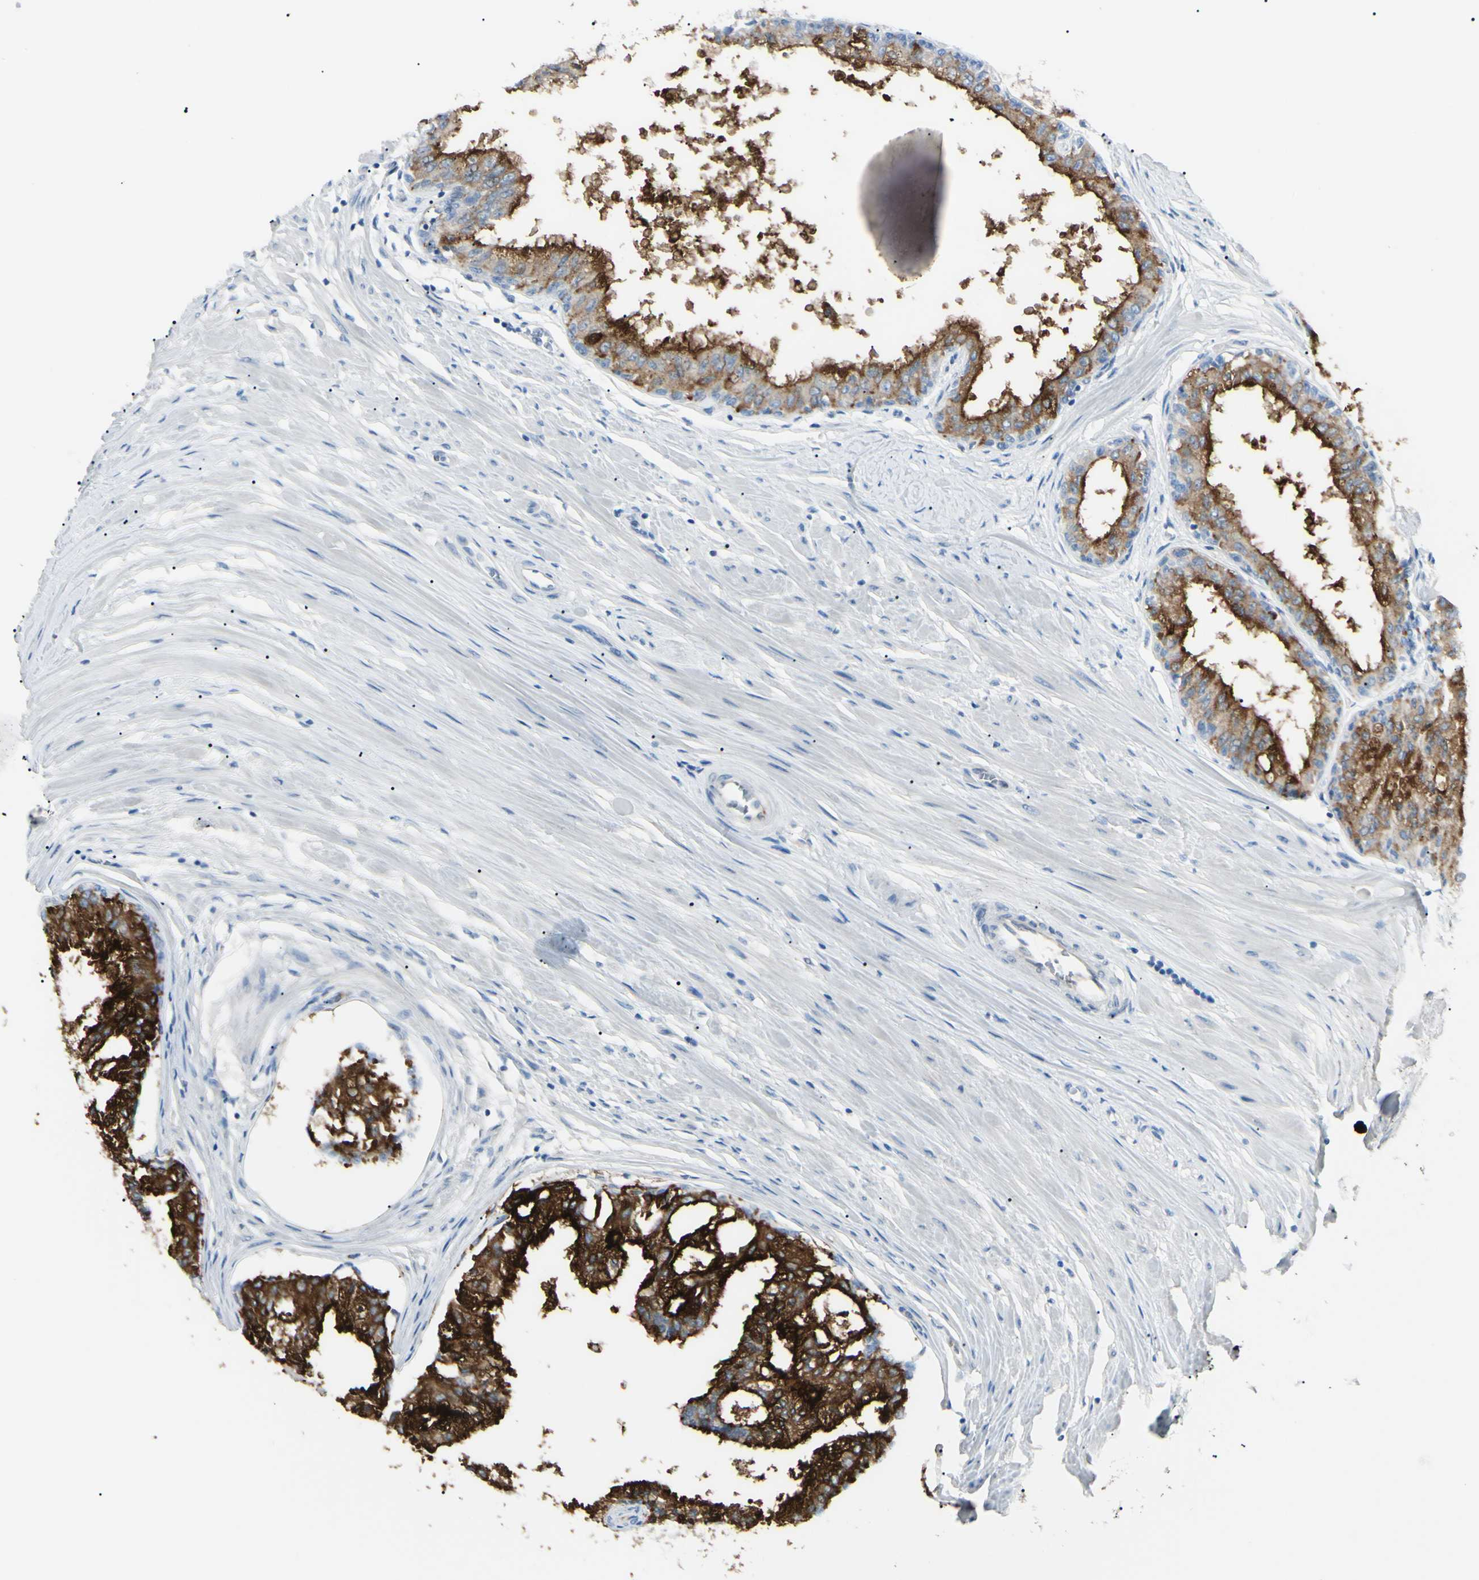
{"staining": {"intensity": "strong", "quantity": "25%-75%", "location": "cytoplasmic/membranous"}, "tissue": "prostate", "cell_type": "Glandular cells", "image_type": "normal", "snomed": [{"axis": "morphology", "description": "Normal tissue, NOS"}, {"axis": "topography", "description": "Prostate"}, {"axis": "topography", "description": "Seminal veicle"}], "caption": "This histopathology image shows IHC staining of normal human prostate, with high strong cytoplasmic/membranous positivity in approximately 25%-75% of glandular cells.", "gene": "FOLH1", "patient": {"sex": "male", "age": 60}}